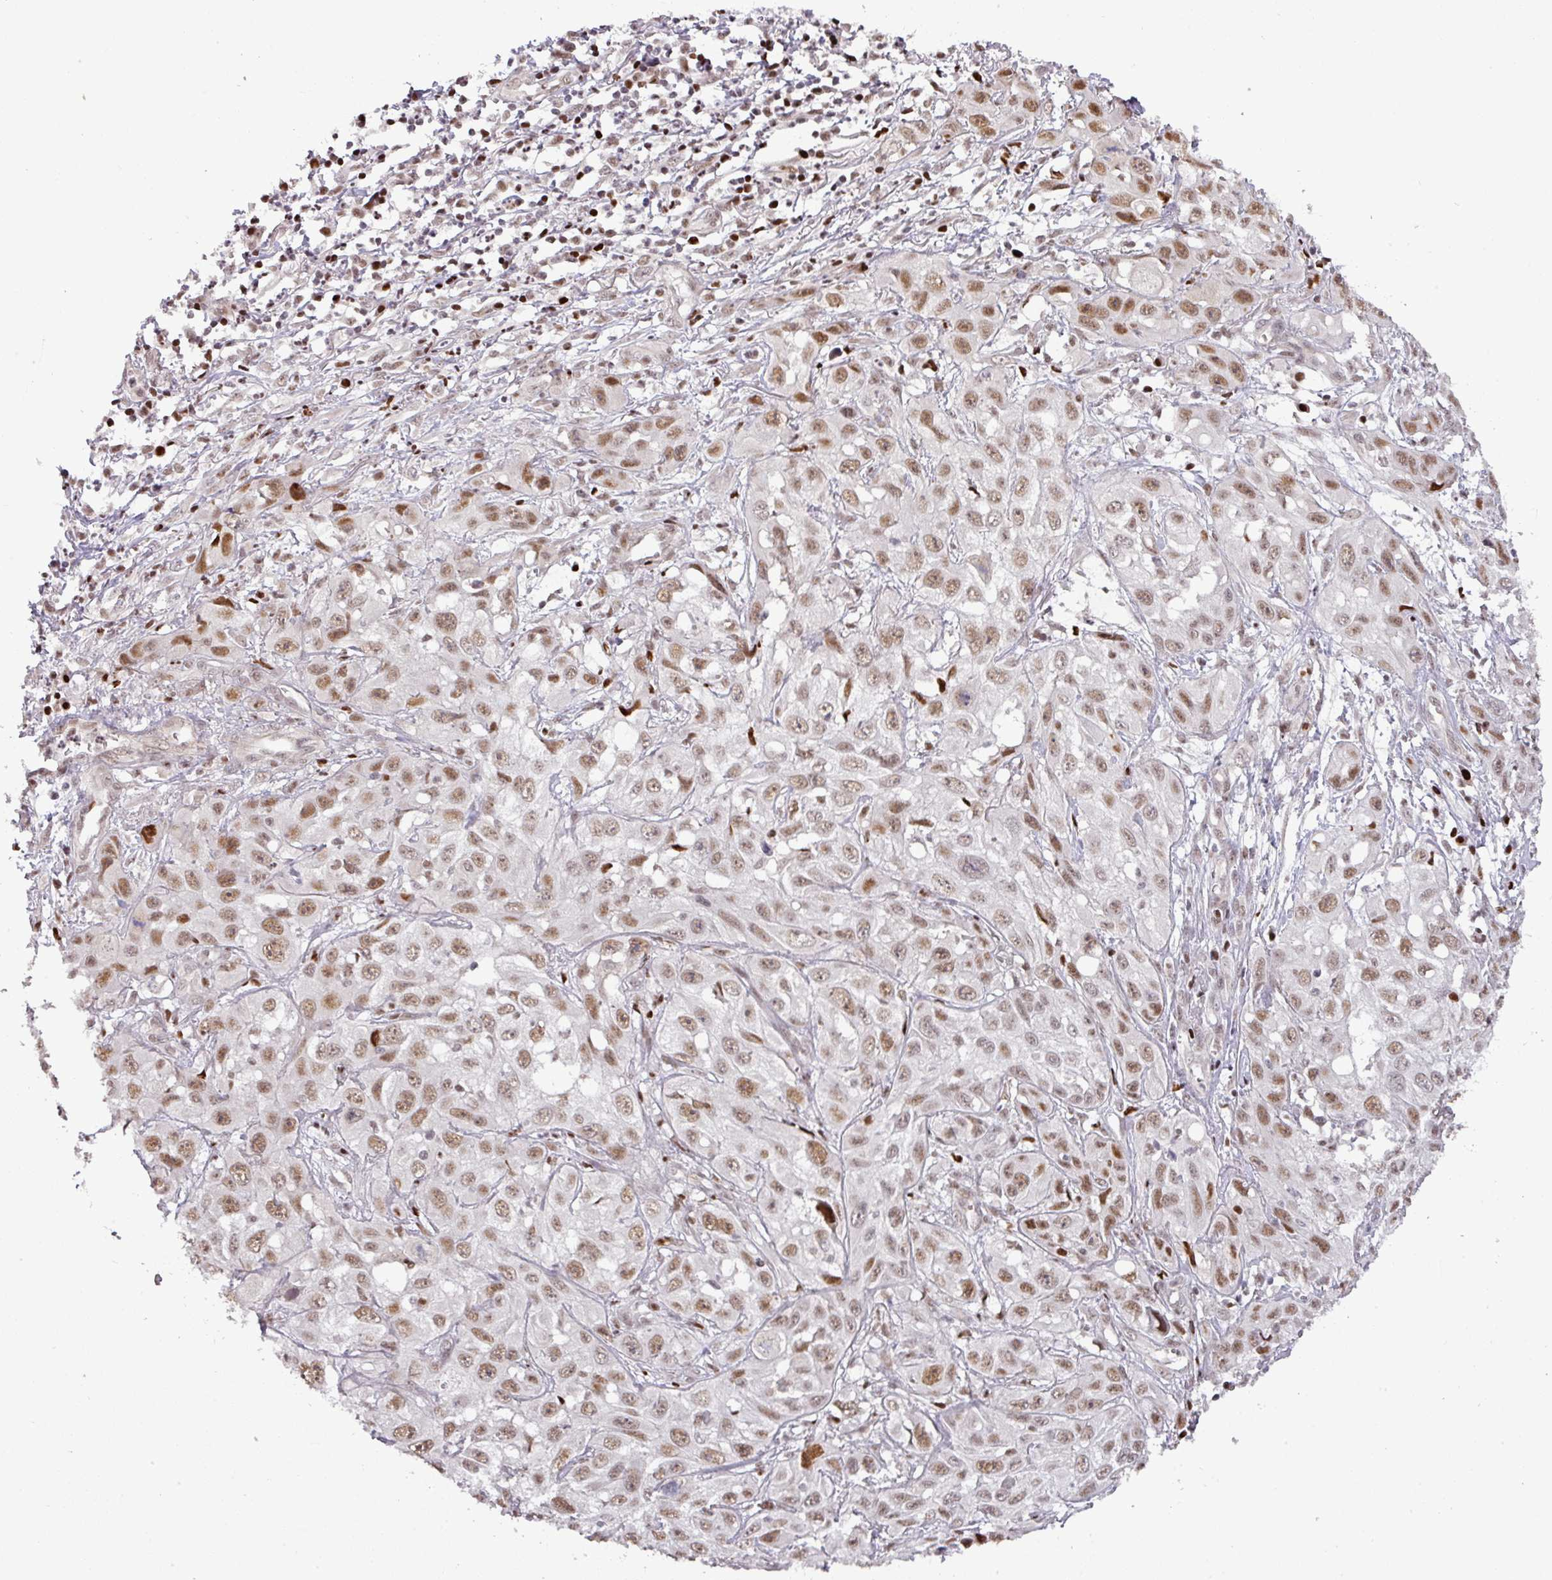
{"staining": {"intensity": "moderate", "quantity": ">75%", "location": "nuclear"}, "tissue": "skin cancer", "cell_type": "Tumor cells", "image_type": "cancer", "snomed": [{"axis": "morphology", "description": "Squamous cell carcinoma, NOS"}, {"axis": "topography", "description": "Skin"}, {"axis": "topography", "description": "Vulva"}], "caption": "This is a micrograph of immunohistochemistry staining of skin squamous cell carcinoma, which shows moderate positivity in the nuclear of tumor cells.", "gene": "MYSM1", "patient": {"sex": "female", "age": 71}}